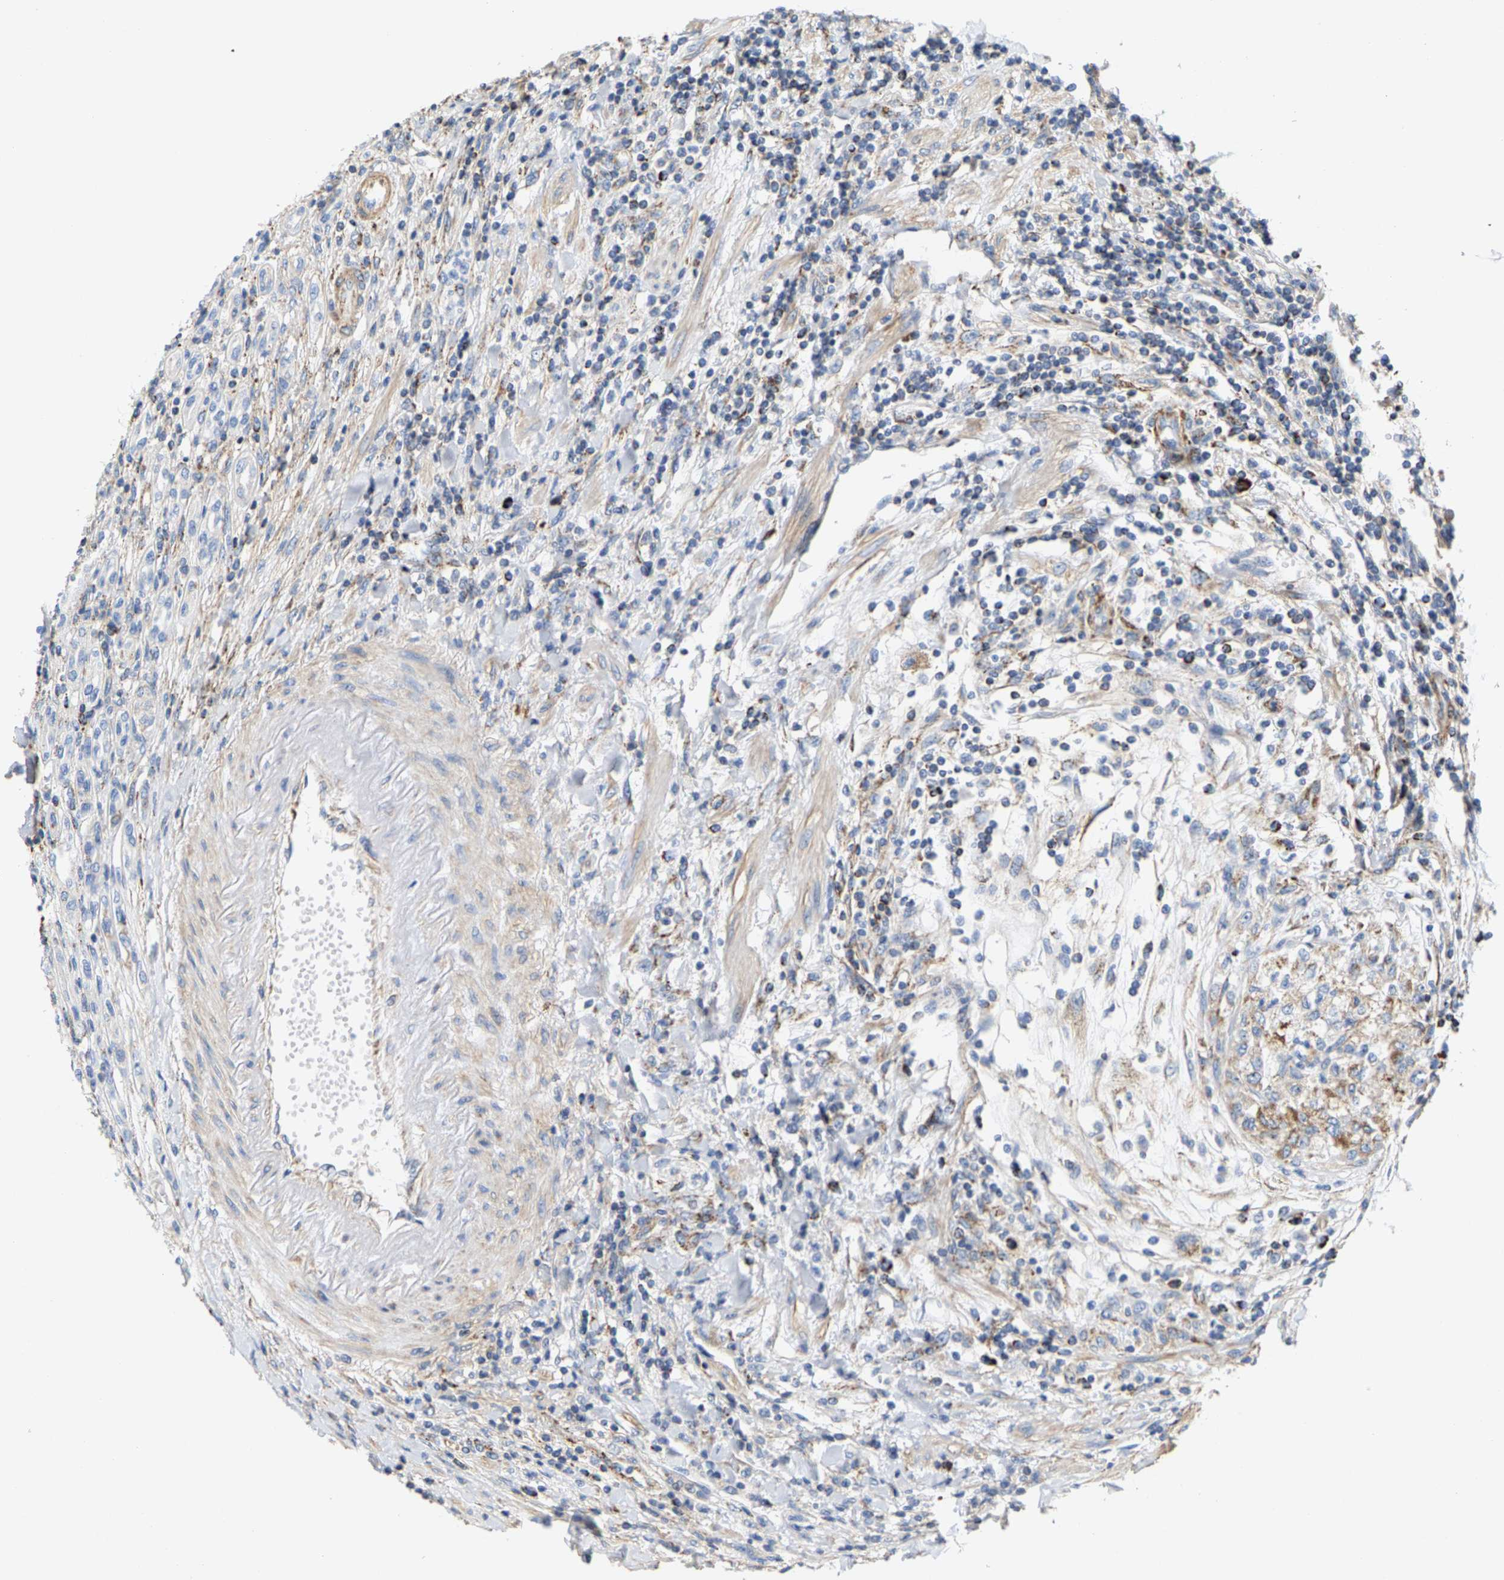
{"staining": {"intensity": "moderate", "quantity": "<25%", "location": "cytoplasmic/membranous"}, "tissue": "renal cancer", "cell_type": "Tumor cells", "image_type": "cancer", "snomed": [{"axis": "morphology", "description": "Adenocarcinoma, NOS"}, {"axis": "topography", "description": "Kidney"}], "caption": "A brown stain labels moderate cytoplasmic/membranous staining of a protein in human renal cancer tumor cells.", "gene": "SHMT2", "patient": {"sex": "female", "age": 54}}